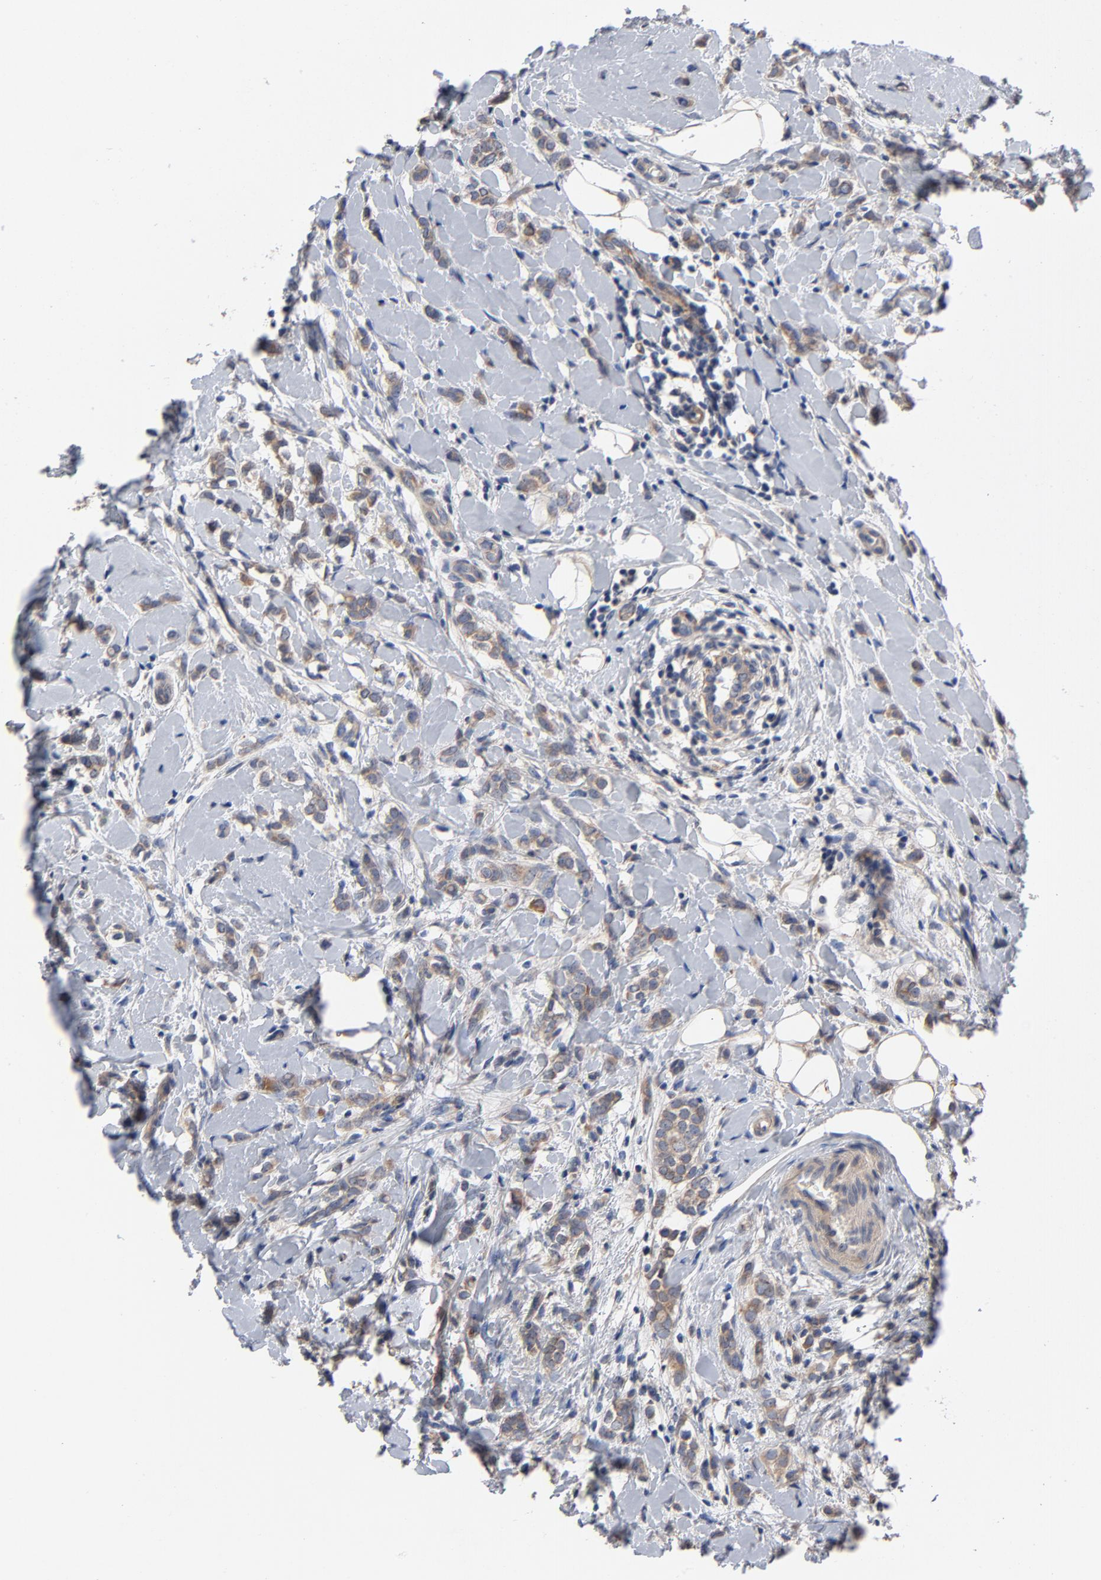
{"staining": {"intensity": "moderate", "quantity": ">75%", "location": "cytoplasmic/membranous"}, "tissue": "breast cancer", "cell_type": "Tumor cells", "image_type": "cancer", "snomed": [{"axis": "morphology", "description": "Normal tissue, NOS"}, {"axis": "morphology", "description": "Lobular carcinoma"}, {"axis": "topography", "description": "Breast"}], "caption": "DAB (3,3'-diaminobenzidine) immunohistochemical staining of breast cancer reveals moderate cytoplasmic/membranous protein expression in approximately >75% of tumor cells.", "gene": "CCDC134", "patient": {"sex": "female", "age": 47}}